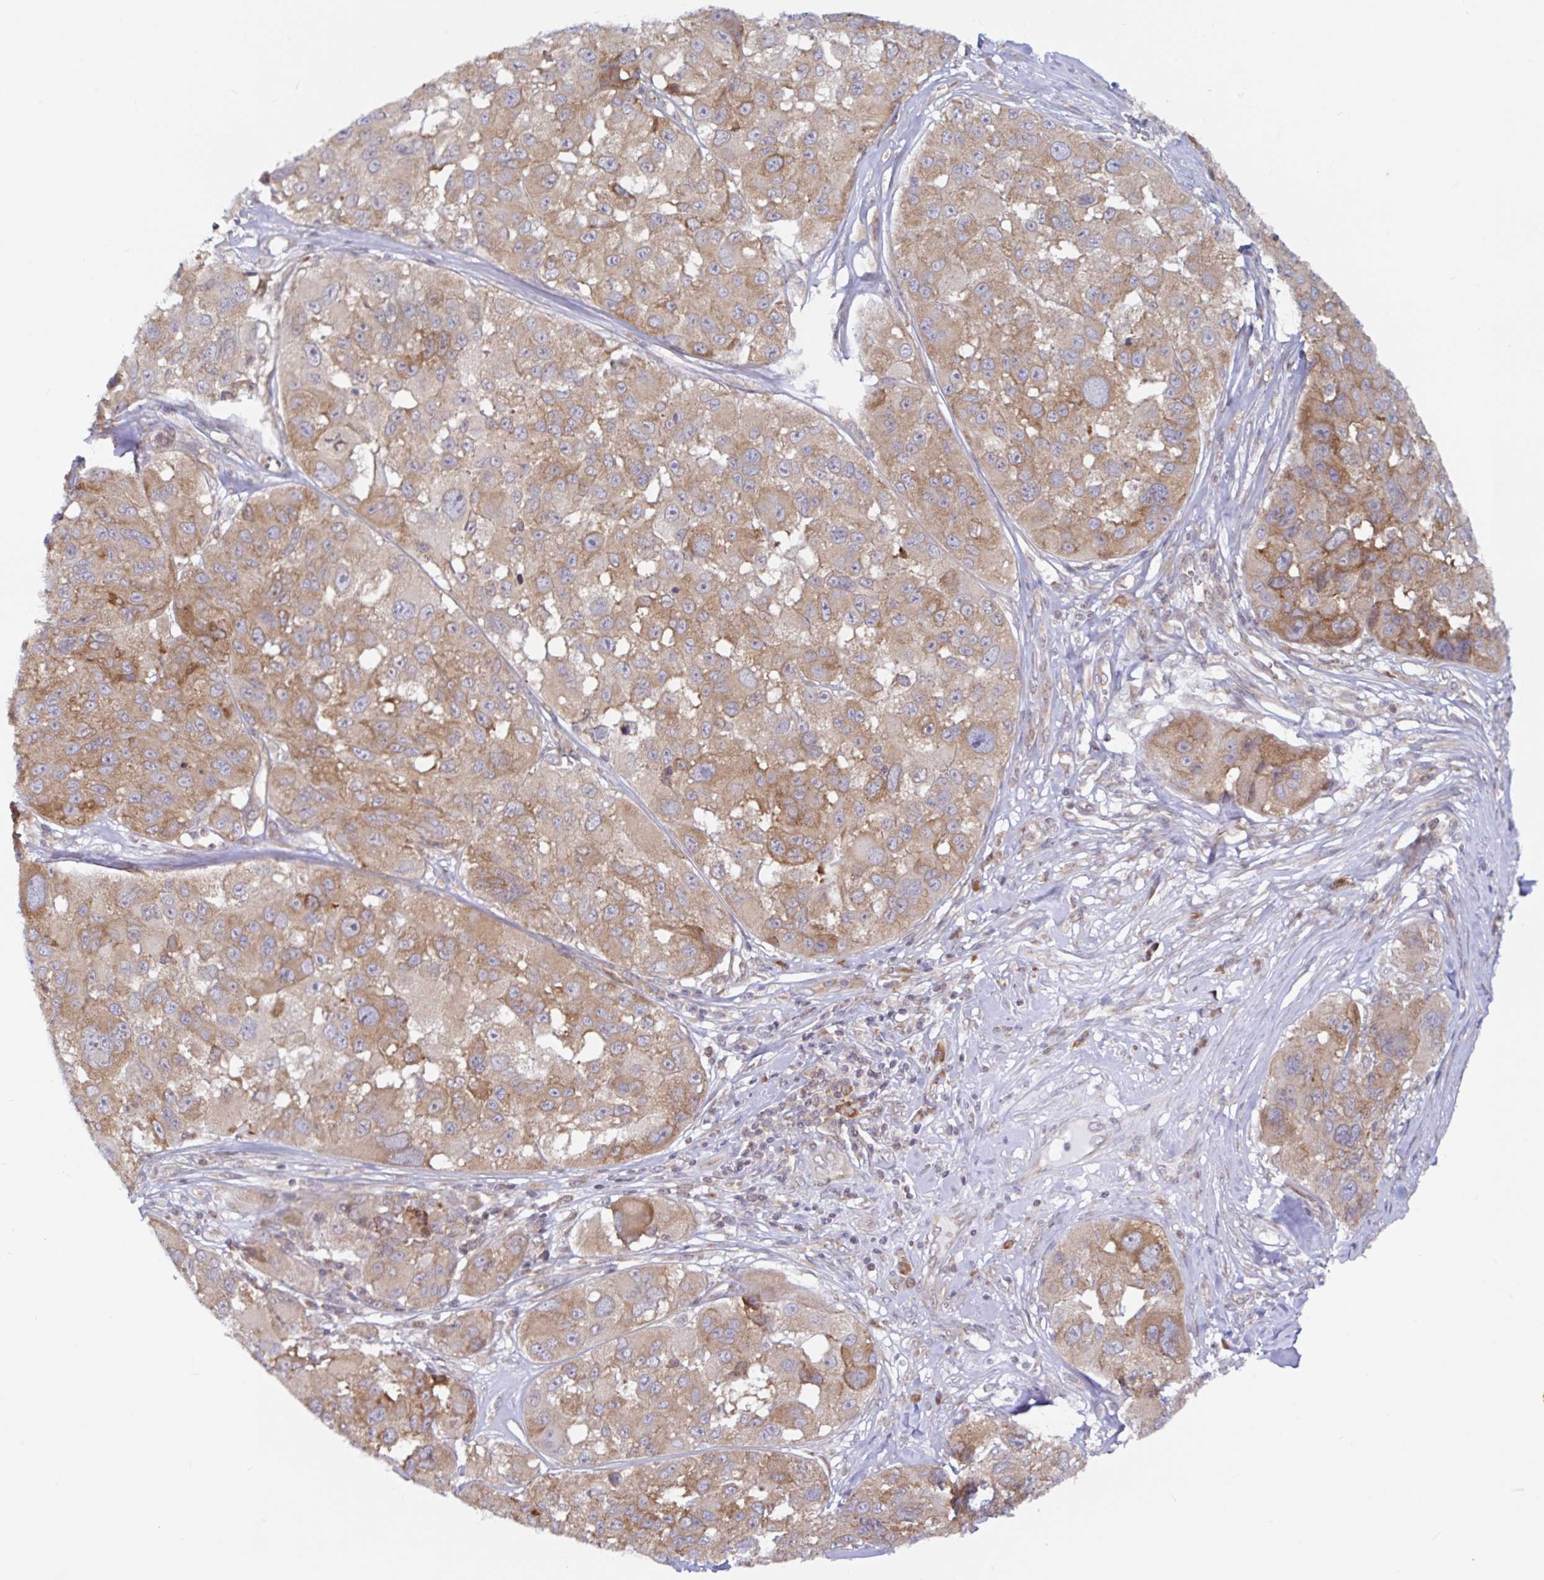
{"staining": {"intensity": "weak", "quantity": ">75%", "location": "cytoplasmic/membranous"}, "tissue": "melanoma", "cell_type": "Tumor cells", "image_type": "cancer", "snomed": [{"axis": "morphology", "description": "Malignant melanoma, NOS"}, {"axis": "topography", "description": "Skin"}], "caption": "Tumor cells exhibit weak cytoplasmic/membranous staining in approximately >75% of cells in malignant melanoma. (Brightfield microscopy of DAB IHC at high magnification).", "gene": "LARP1", "patient": {"sex": "female", "age": 66}}